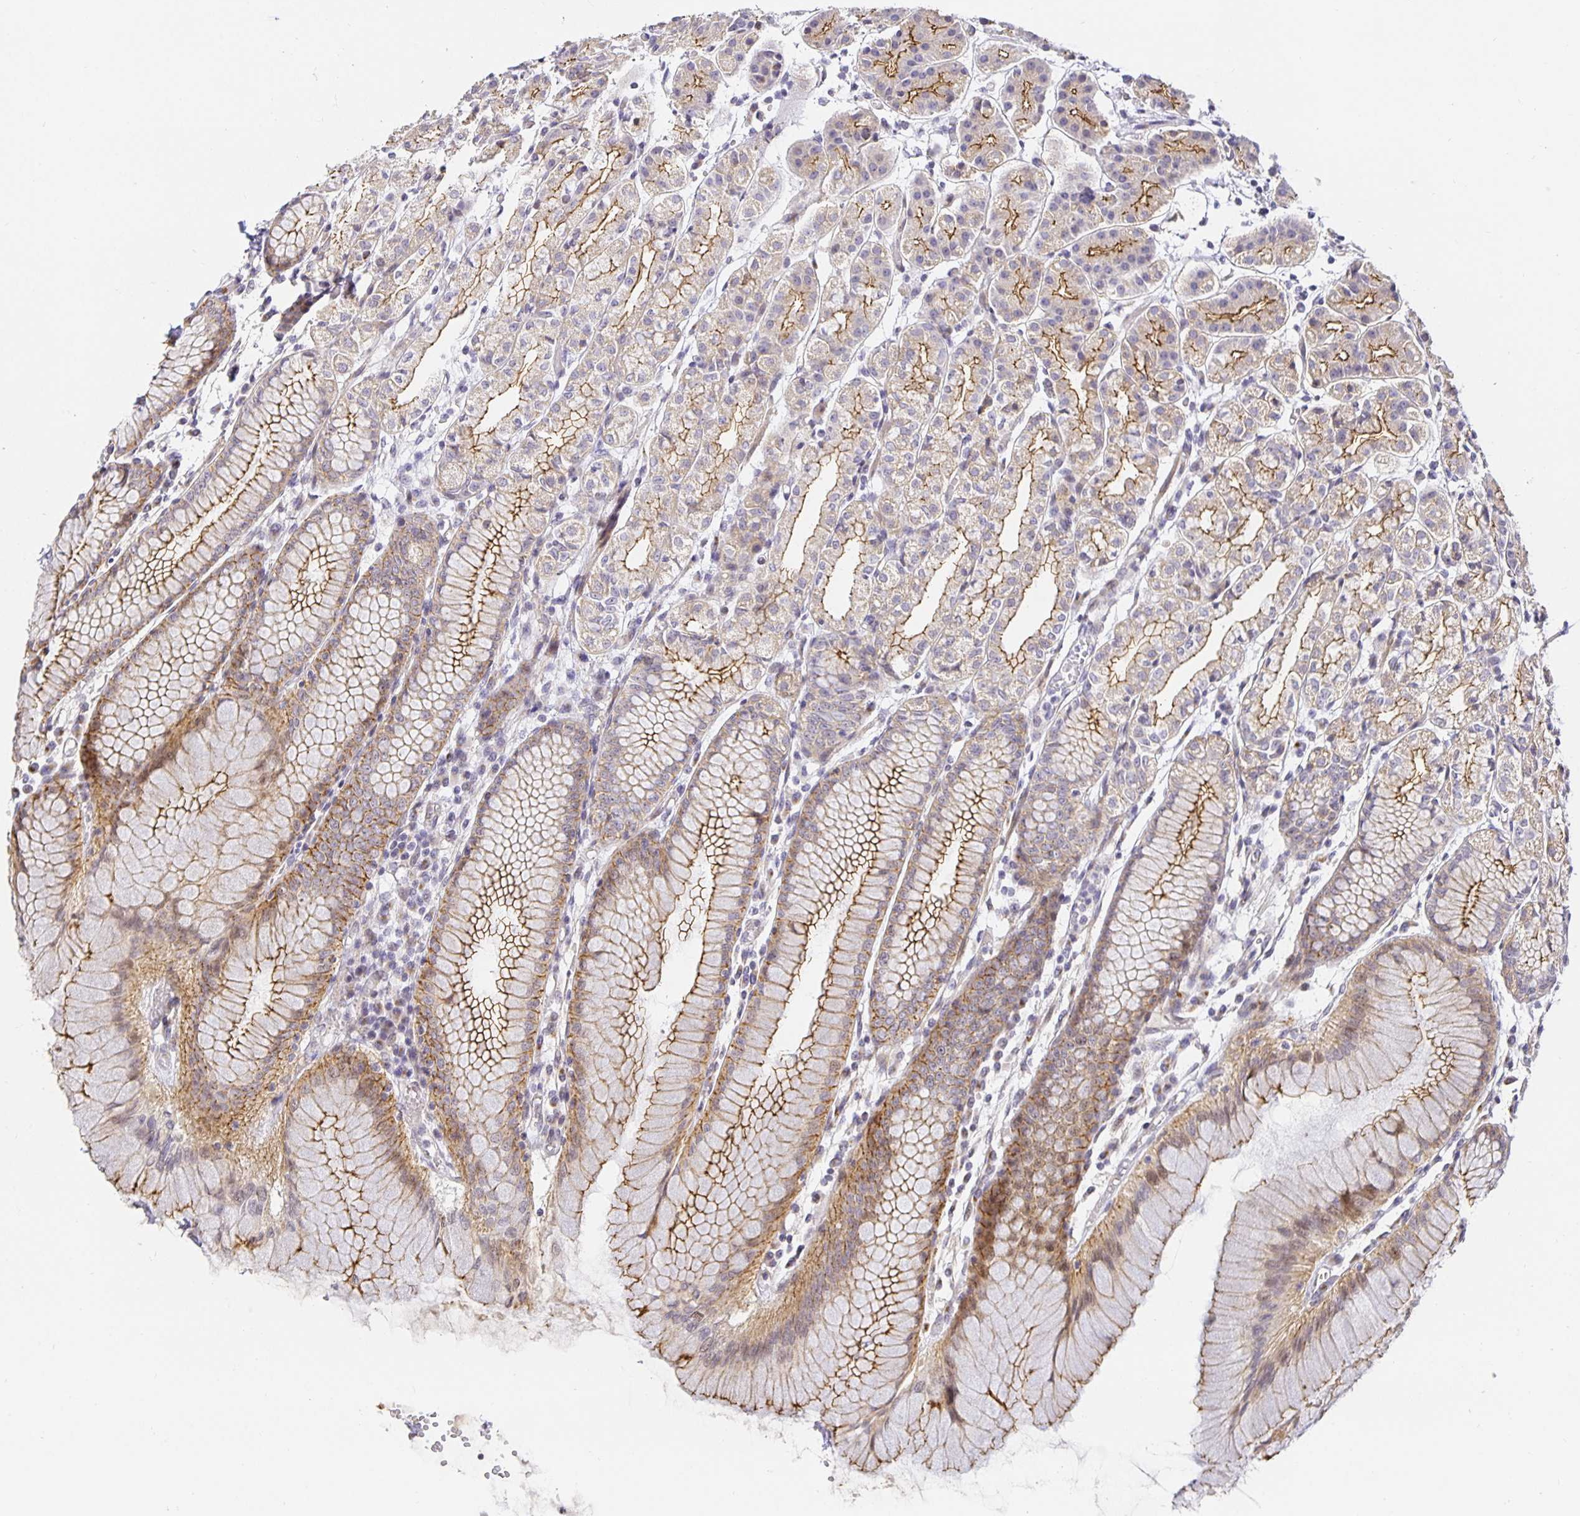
{"staining": {"intensity": "moderate", "quantity": ">75%", "location": "cytoplasmic/membranous"}, "tissue": "stomach", "cell_type": "Glandular cells", "image_type": "normal", "snomed": [{"axis": "morphology", "description": "Normal tissue, NOS"}, {"axis": "topography", "description": "Stomach"}], "caption": "A micrograph of stomach stained for a protein reveals moderate cytoplasmic/membranous brown staining in glandular cells.", "gene": "TJP3", "patient": {"sex": "female", "age": 57}}